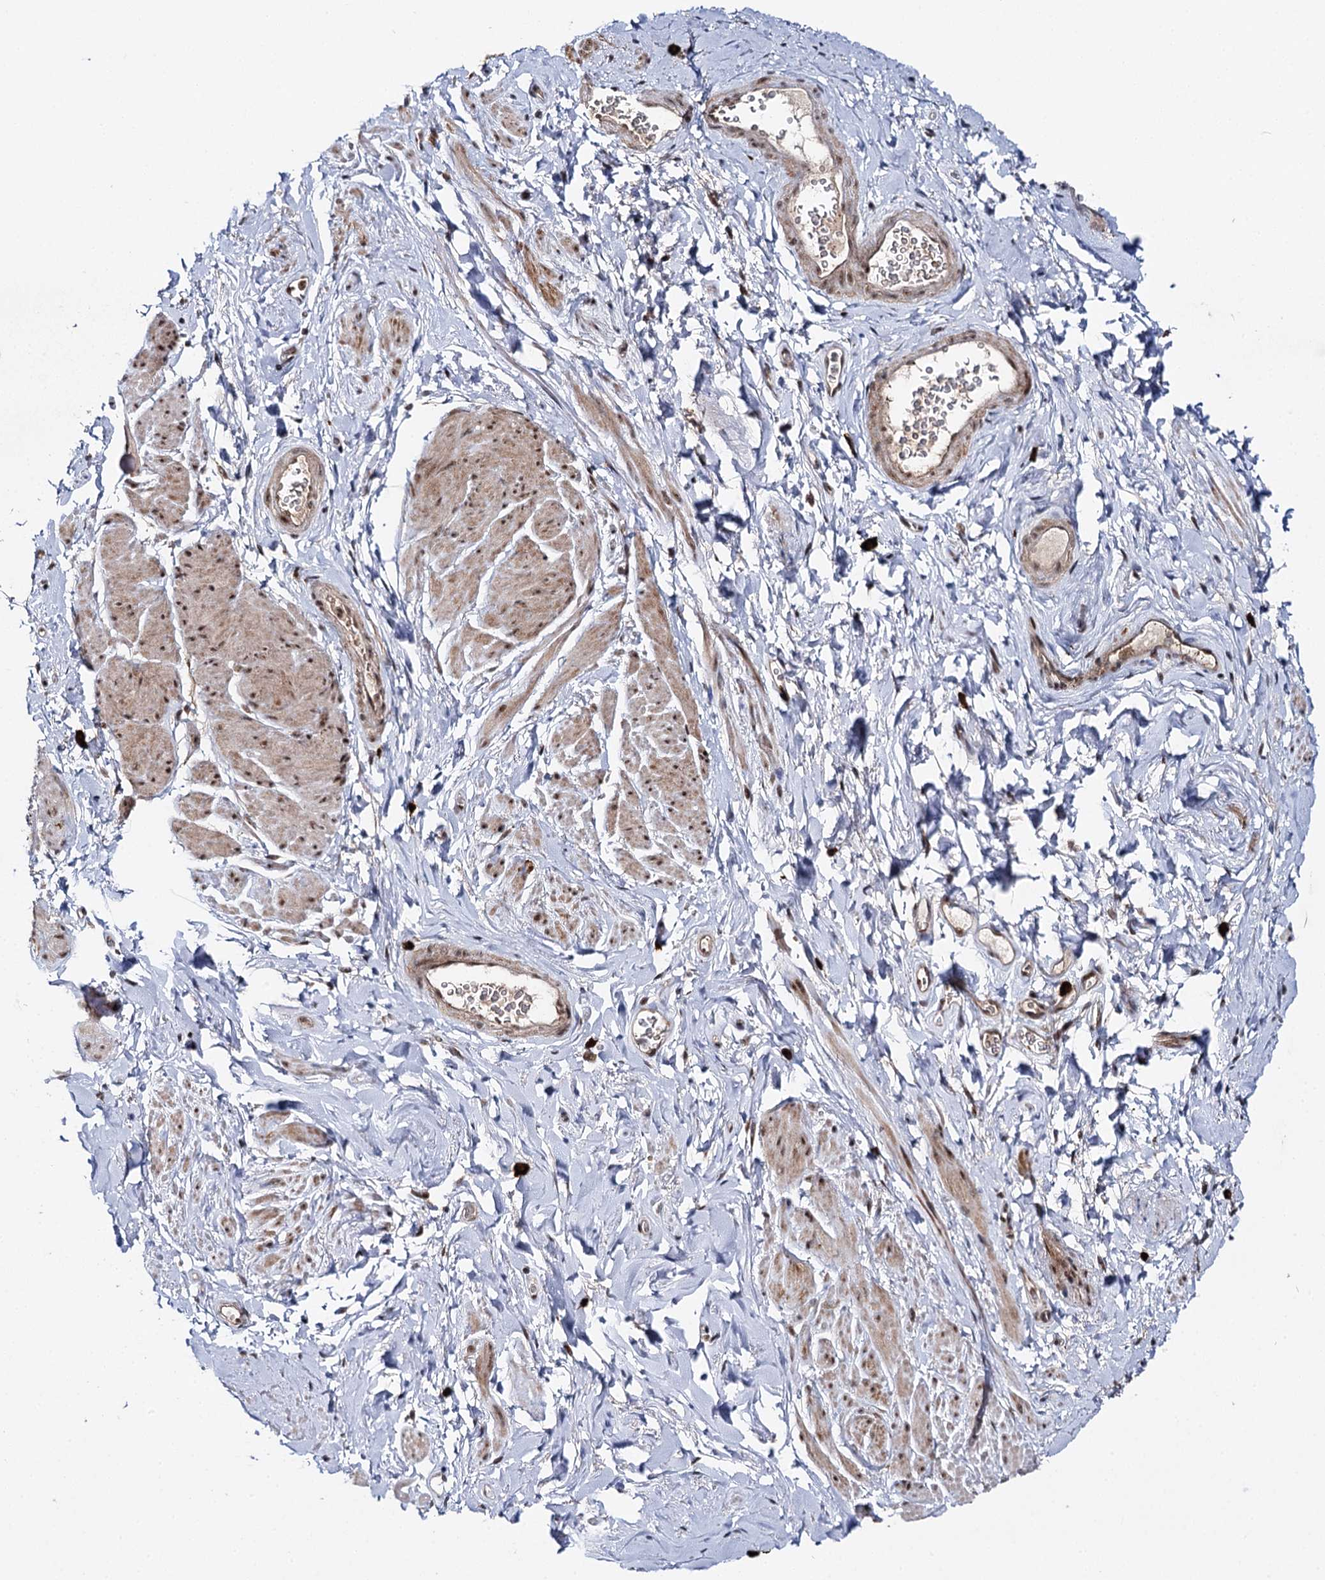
{"staining": {"intensity": "moderate", "quantity": "25%-75%", "location": "cytoplasmic/membranous,nuclear"}, "tissue": "smooth muscle", "cell_type": "Smooth muscle cells", "image_type": "normal", "snomed": [{"axis": "morphology", "description": "Normal tissue, NOS"}, {"axis": "topography", "description": "Smooth muscle"}, {"axis": "topography", "description": "Peripheral nerve tissue"}], "caption": "Protein expression analysis of unremarkable human smooth muscle reveals moderate cytoplasmic/membranous,nuclear positivity in approximately 25%-75% of smooth muscle cells. The protein is stained brown, and the nuclei are stained in blue (DAB IHC with brightfield microscopy, high magnification).", "gene": "BUD13", "patient": {"sex": "male", "age": 69}}